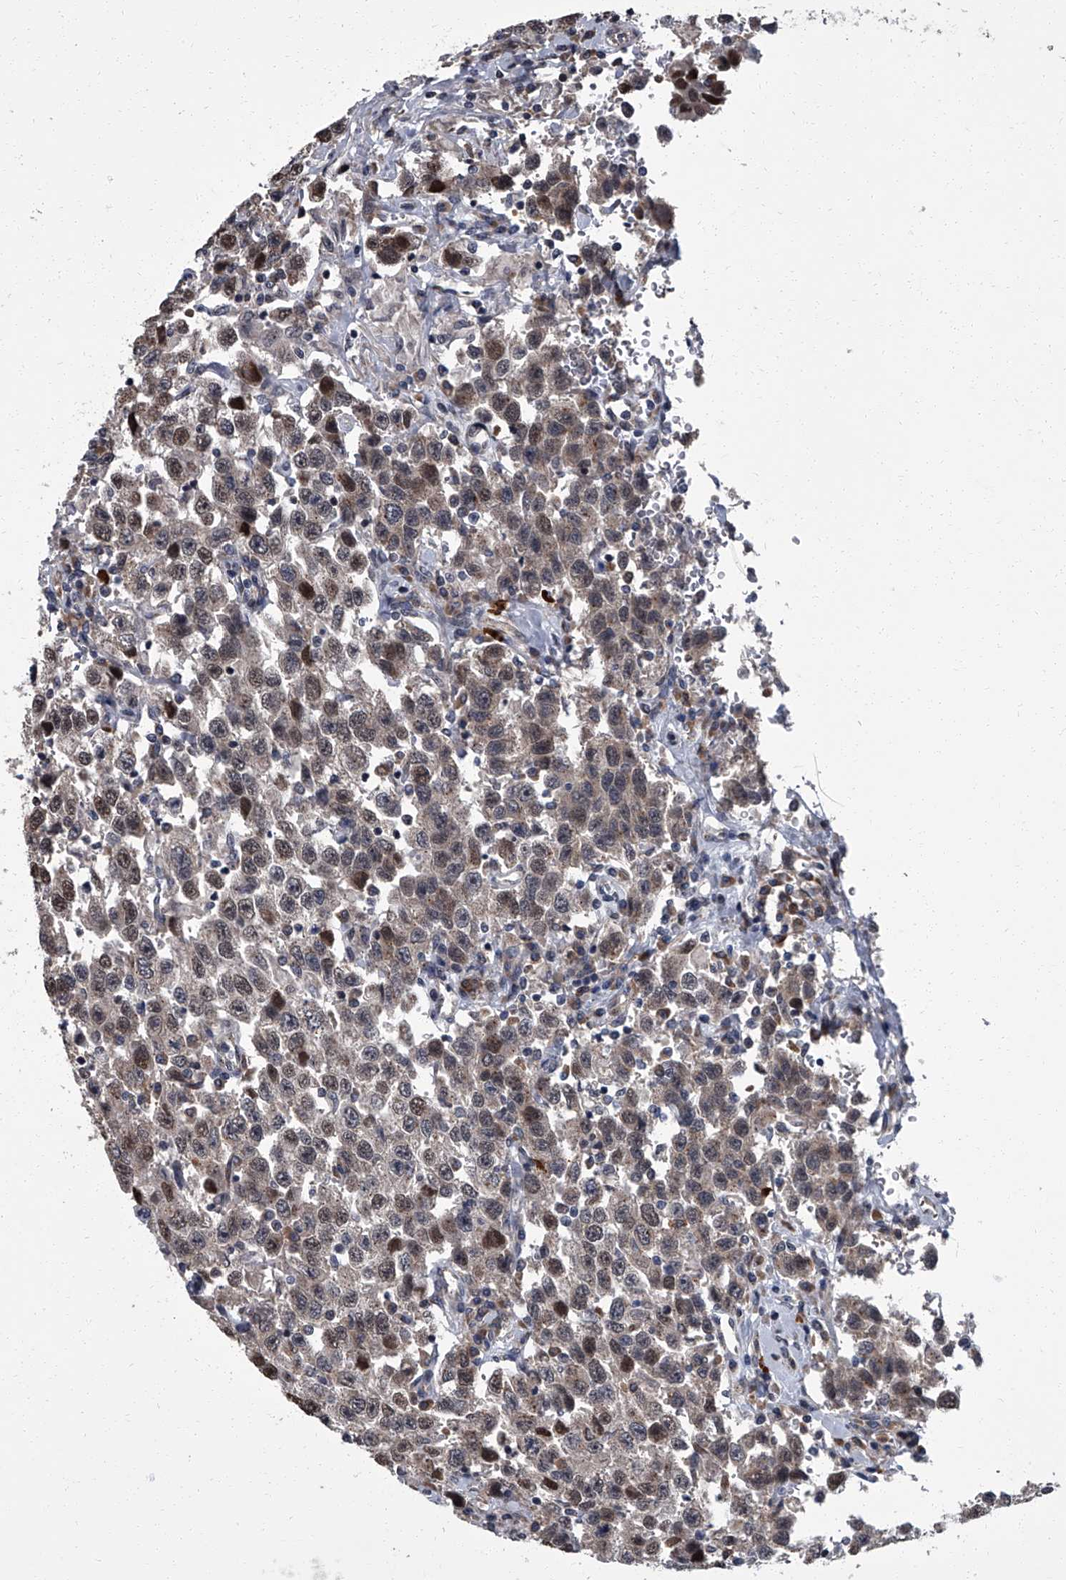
{"staining": {"intensity": "weak", "quantity": ">75%", "location": "cytoplasmic/membranous,nuclear"}, "tissue": "testis cancer", "cell_type": "Tumor cells", "image_type": "cancer", "snomed": [{"axis": "morphology", "description": "Seminoma, NOS"}, {"axis": "topography", "description": "Testis"}], "caption": "Immunohistochemical staining of testis cancer reveals weak cytoplasmic/membranous and nuclear protein staining in about >75% of tumor cells.", "gene": "ZNF274", "patient": {"sex": "male", "age": 41}}